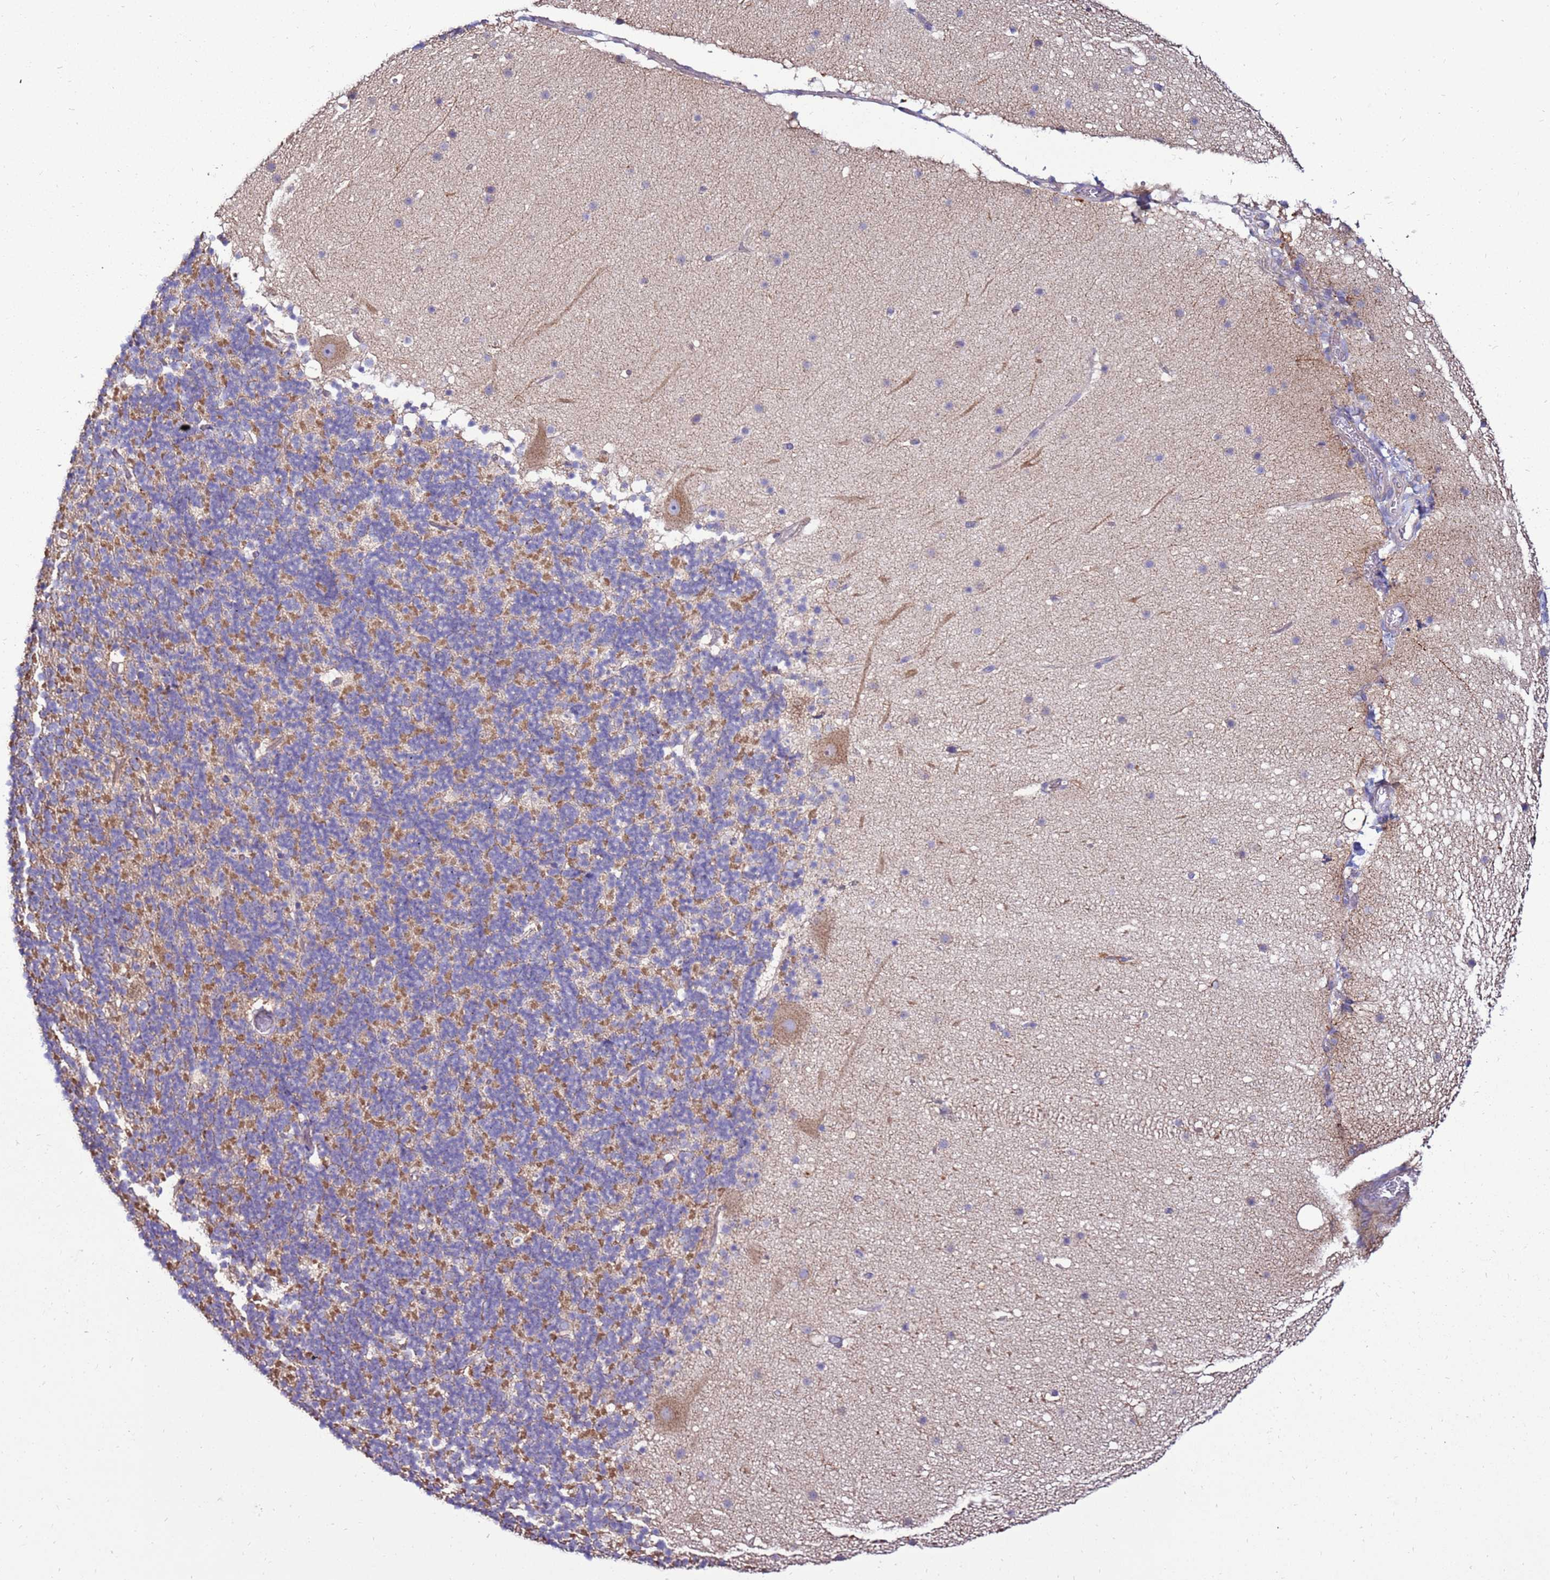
{"staining": {"intensity": "moderate", "quantity": "25%-75%", "location": "cytoplasmic/membranous"}, "tissue": "cerebellum", "cell_type": "Cells in granular layer", "image_type": "normal", "snomed": [{"axis": "morphology", "description": "Normal tissue, NOS"}, {"axis": "topography", "description": "Cerebellum"}], "caption": "This image reveals IHC staining of benign human cerebellum, with medium moderate cytoplasmic/membranous positivity in about 25%-75% of cells in granular layer.", "gene": "TRAPPC4", "patient": {"sex": "male", "age": 57}}